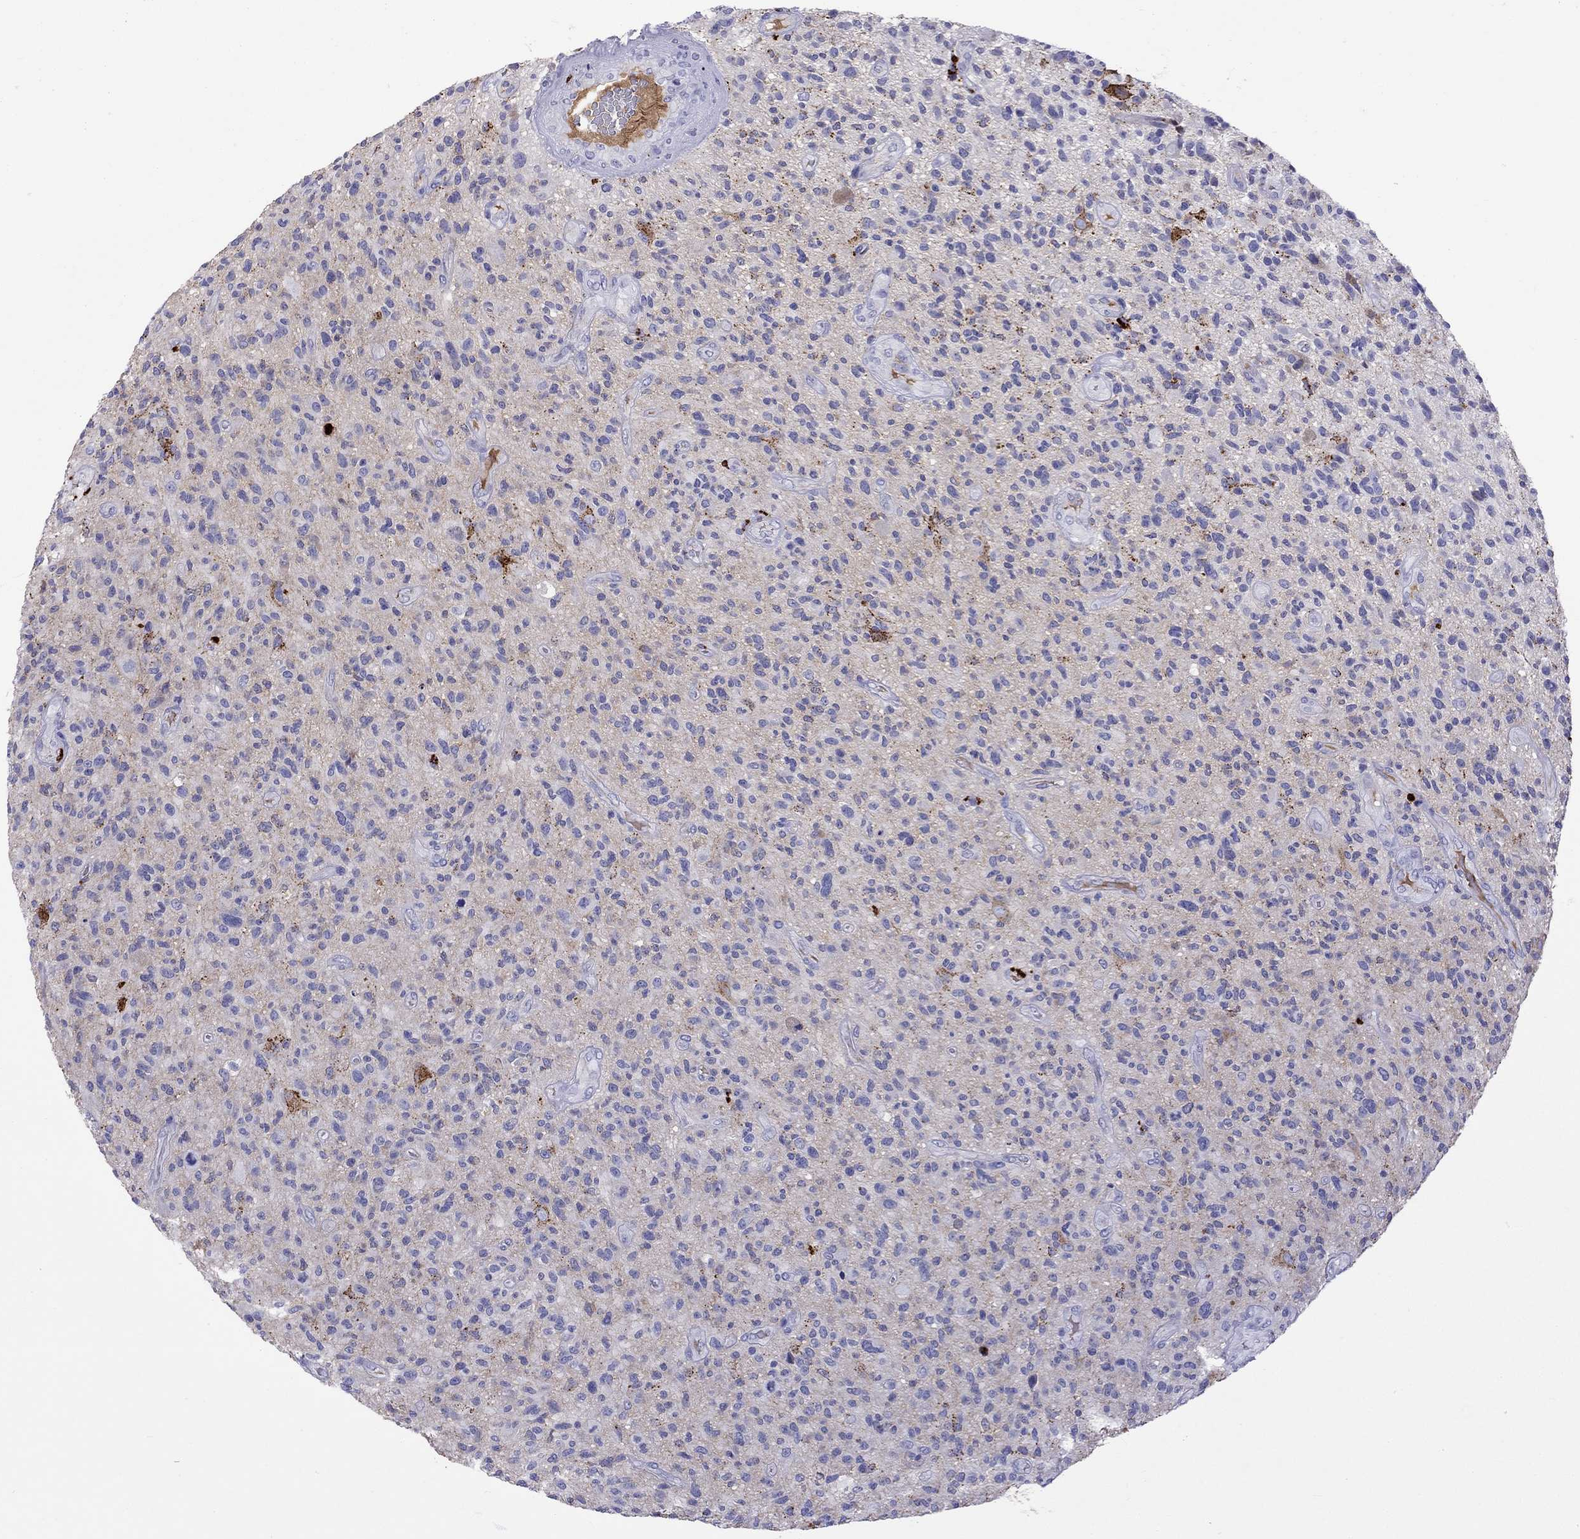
{"staining": {"intensity": "negative", "quantity": "none", "location": "none"}, "tissue": "glioma", "cell_type": "Tumor cells", "image_type": "cancer", "snomed": [{"axis": "morphology", "description": "Glioma, malignant, High grade"}, {"axis": "topography", "description": "Brain"}], "caption": "Tumor cells are negative for protein expression in human malignant glioma (high-grade). Brightfield microscopy of immunohistochemistry stained with DAB (3,3'-diaminobenzidine) (brown) and hematoxylin (blue), captured at high magnification.", "gene": "SERPINA3", "patient": {"sex": "male", "age": 47}}